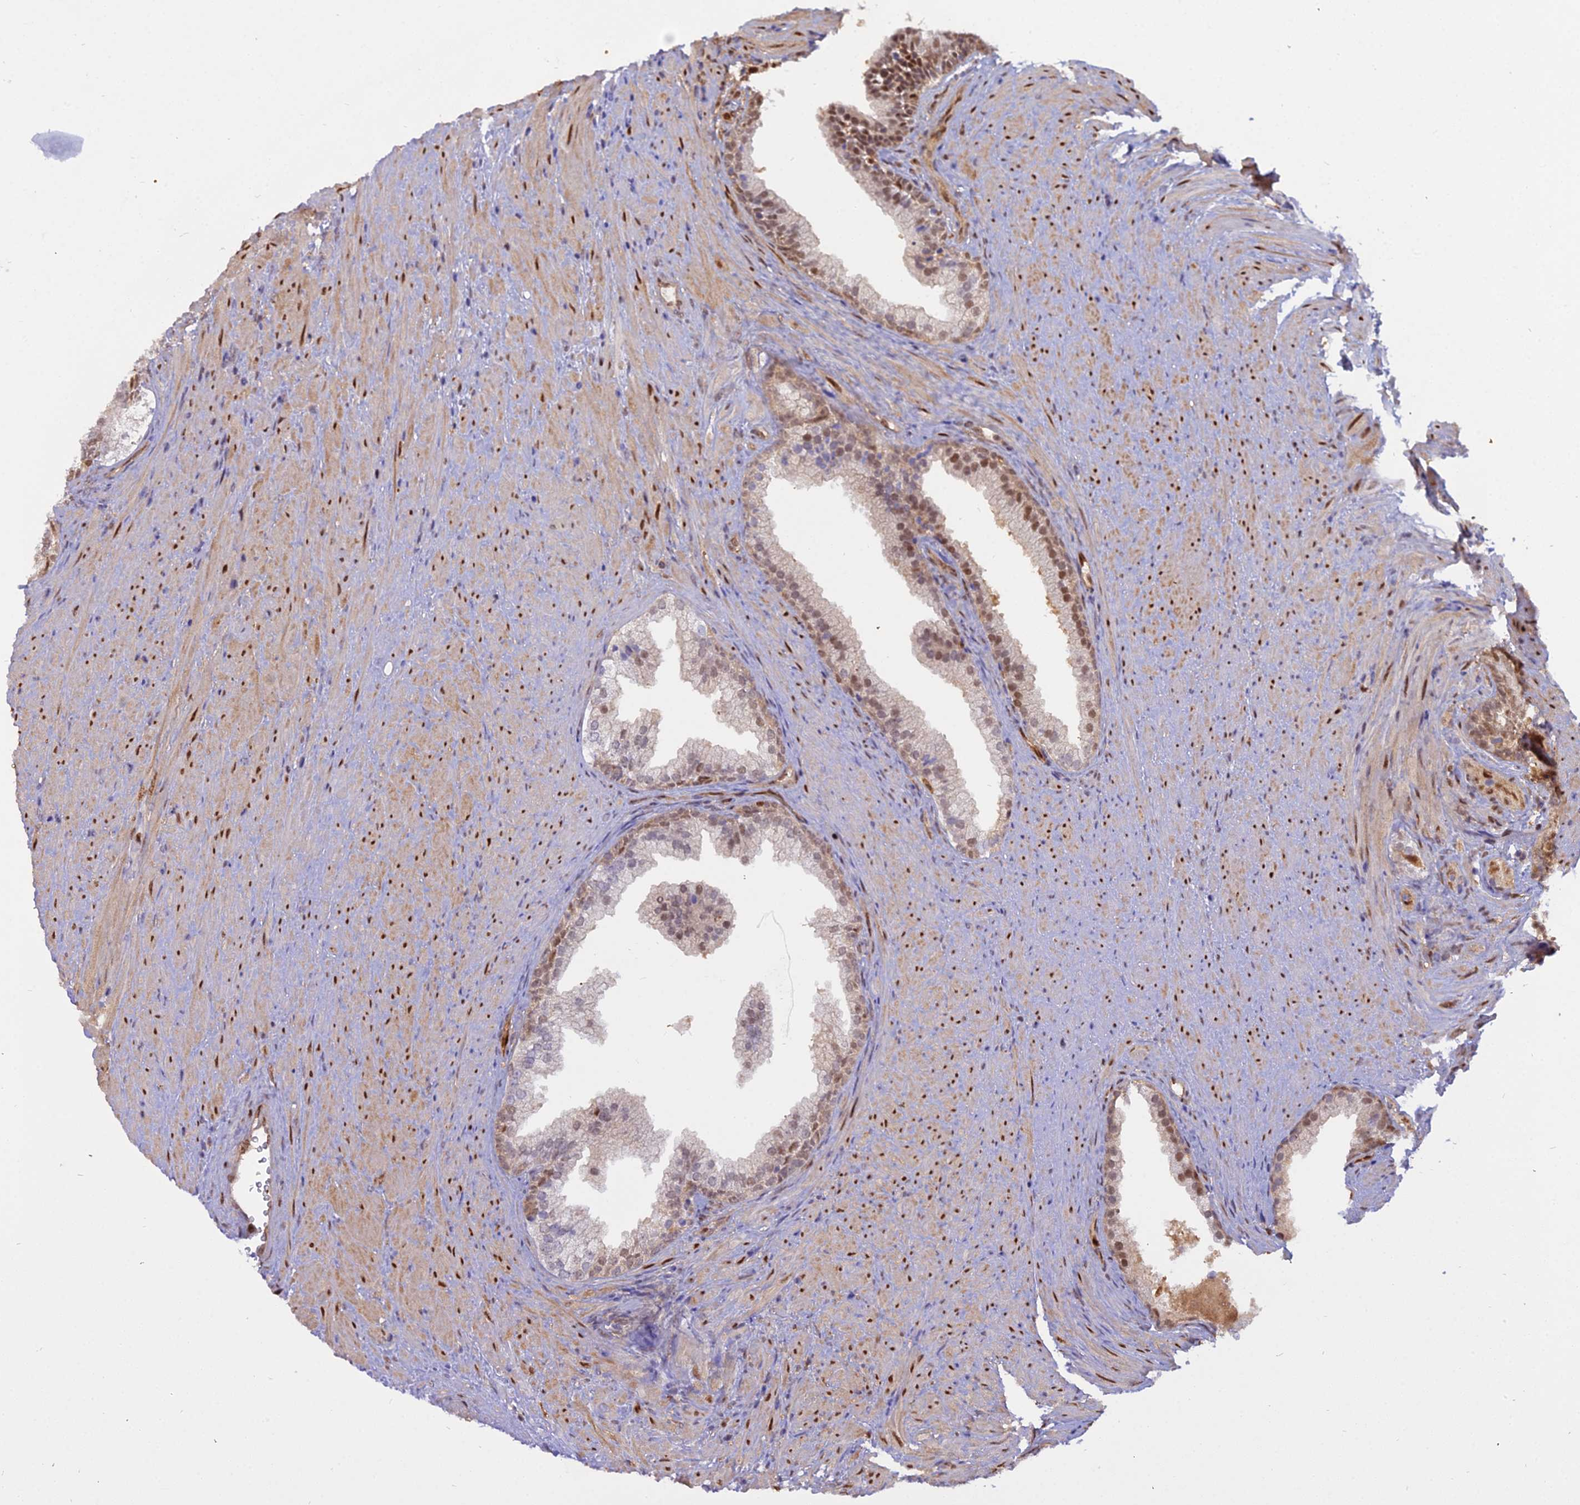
{"staining": {"intensity": "moderate", "quantity": ">75%", "location": "nuclear"}, "tissue": "prostate", "cell_type": "Glandular cells", "image_type": "normal", "snomed": [{"axis": "morphology", "description": "Normal tissue, NOS"}, {"axis": "topography", "description": "Prostate"}], "caption": "IHC micrograph of normal prostate stained for a protein (brown), which demonstrates medium levels of moderate nuclear expression in about >75% of glandular cells.", "gene": "NPEPL1", "patient": {"sex": "male", "age": 76}}